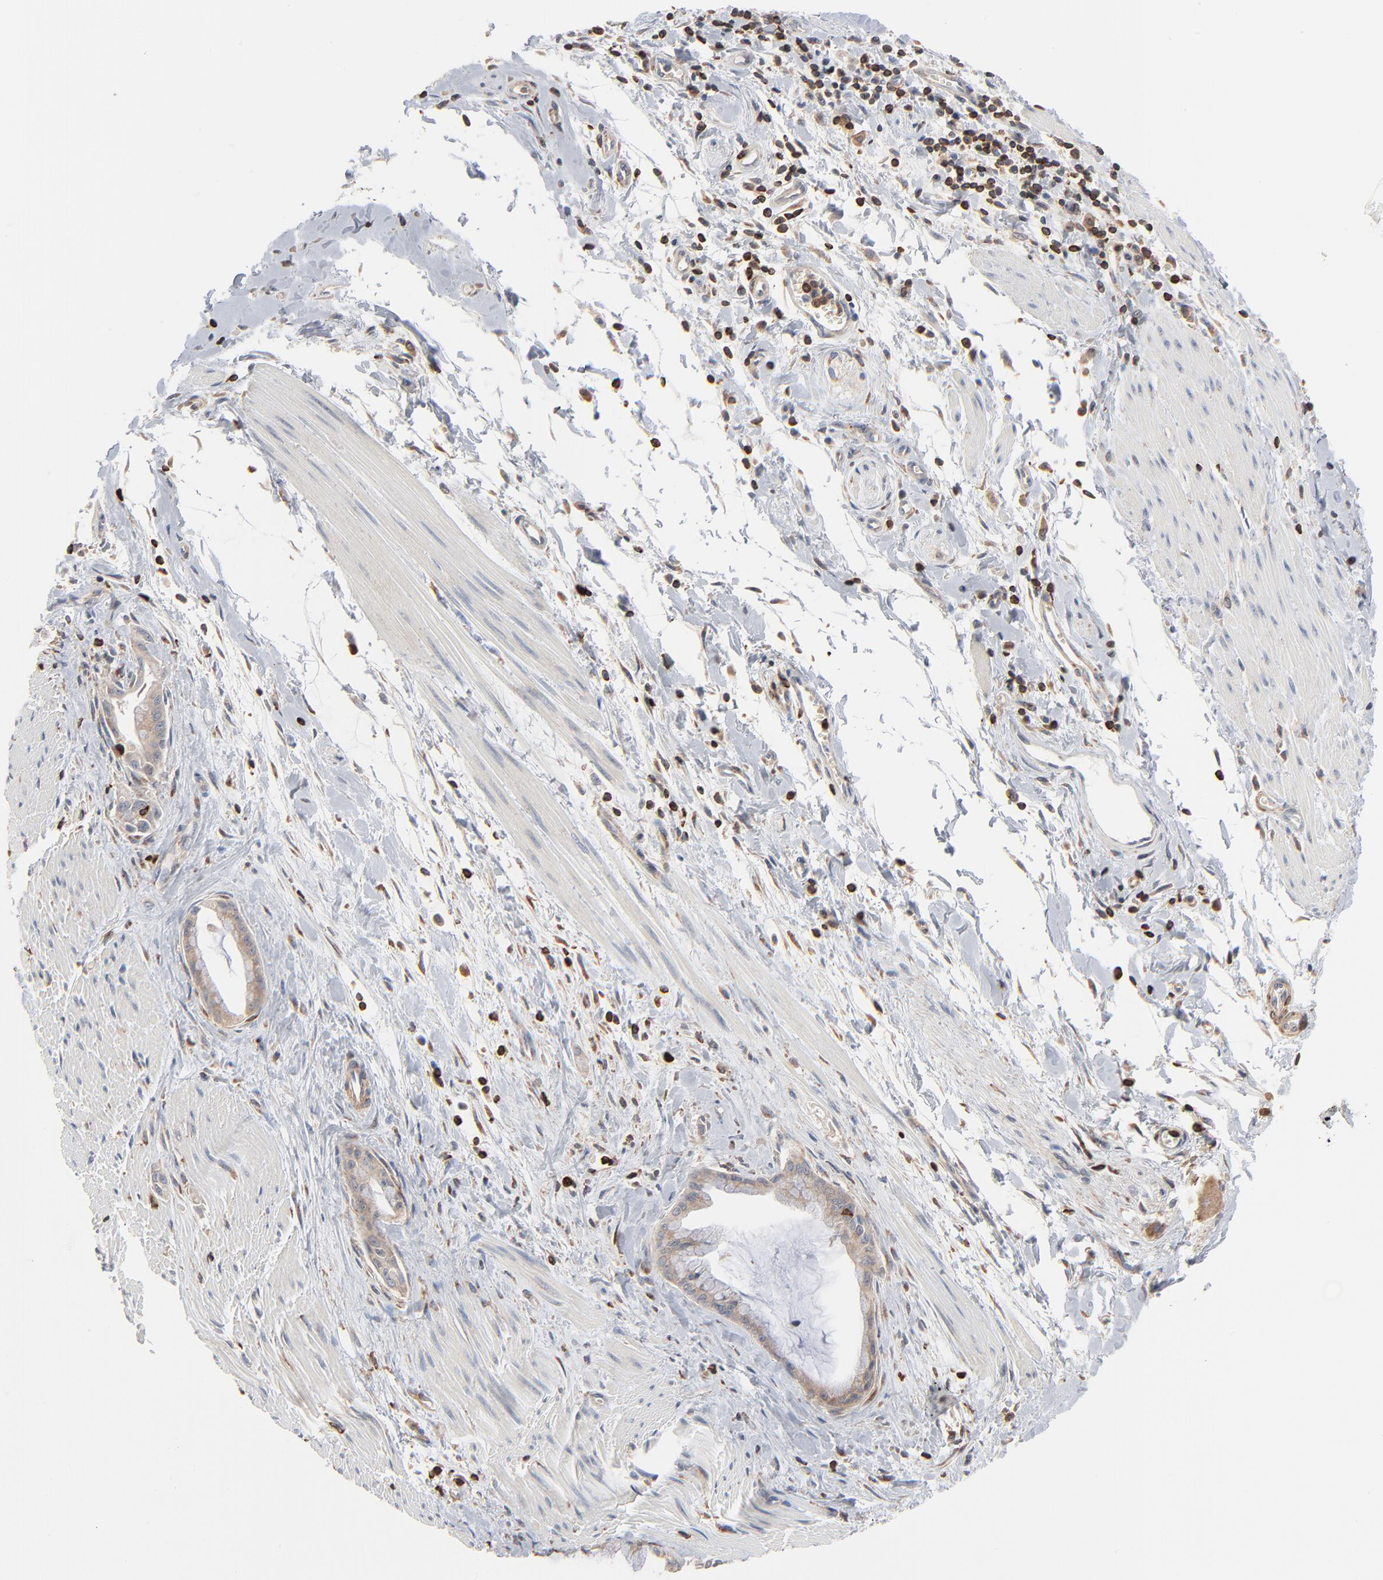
{"staining": {"intensity": "weak", "quantity": ">75%", "location": "cytoplasmic/membranous"}, "tissue": "pancreatic cancer", "cell_type": "Tumor cells", "image_type": "cancer", "snomed": [{"axis": "morphology", "description": "Adenocarcinoma, NOS"}, {"axis": "topography", "description": "Pancreas"}], "caption": "Immunohistochemical staining of human pancreatic adenocarcinoma displays low levels of weak cytoplasmic/membranous protein expression in approximately >75% of tumor cells.", "gene": "SH3KBP1", "patient": {"sex": "male", "age": 59}}